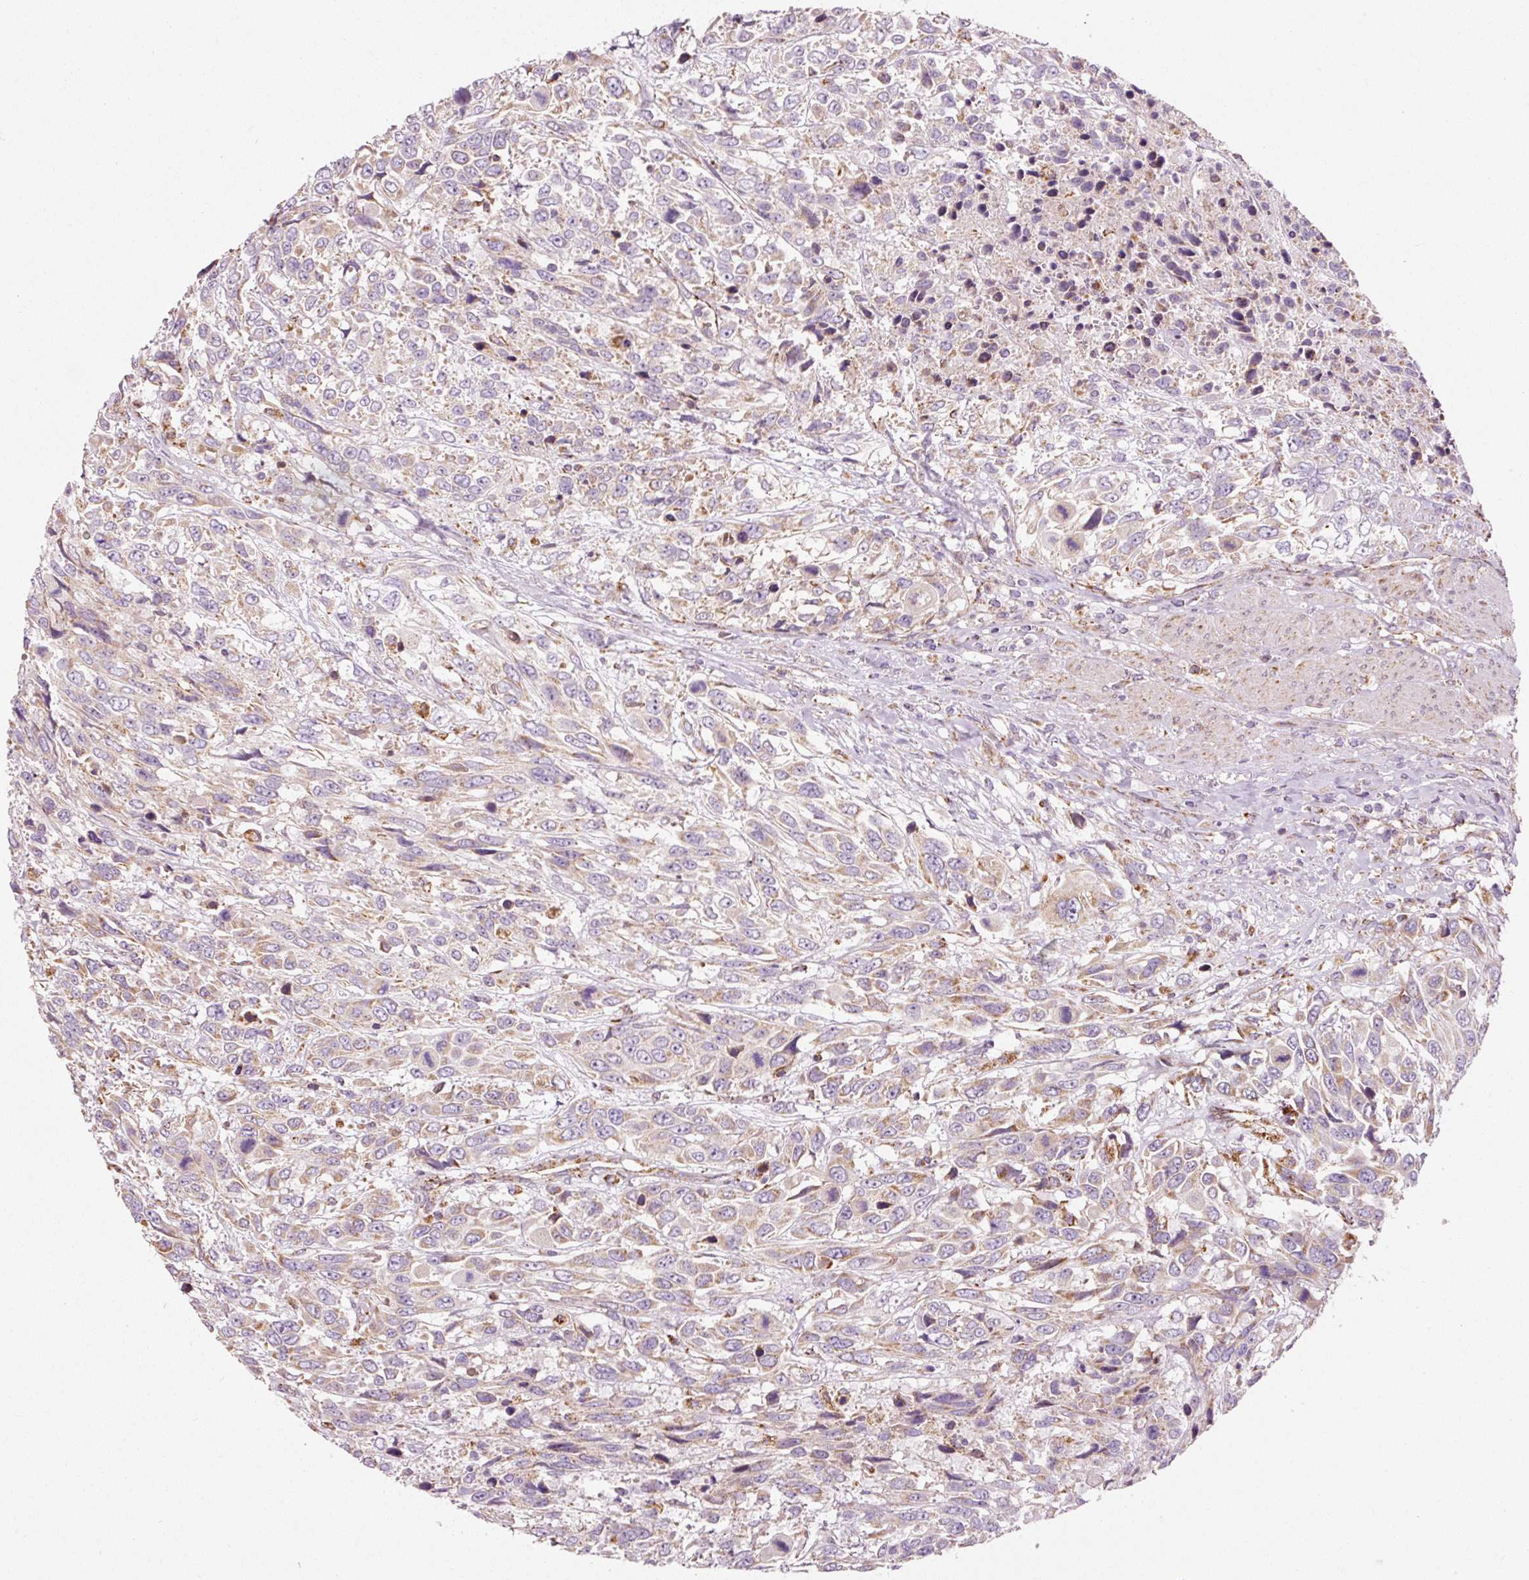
{"staining": {"intensity": "weak", "quantity": ">75%", "location": "cytoplasmic/membranous"}, "tissue": "urothelial cancer", "cell_type": "Tumor cells", "image_type": "cancer", "snomed": [{"axis": "morphology", "description": "Urothelial carcinoma, High grade"}, {"axis": "topography", "description": "Urinary bladder"}], "caption": "Human urothelial carcinoma (high-grade) stained with a brown dye displays weak cytoplasmic/membranous positive expression in approximately >75% of tumor cells.", "gene": "NDUFB4", "patient": {"sex": "female", "age": 70}}